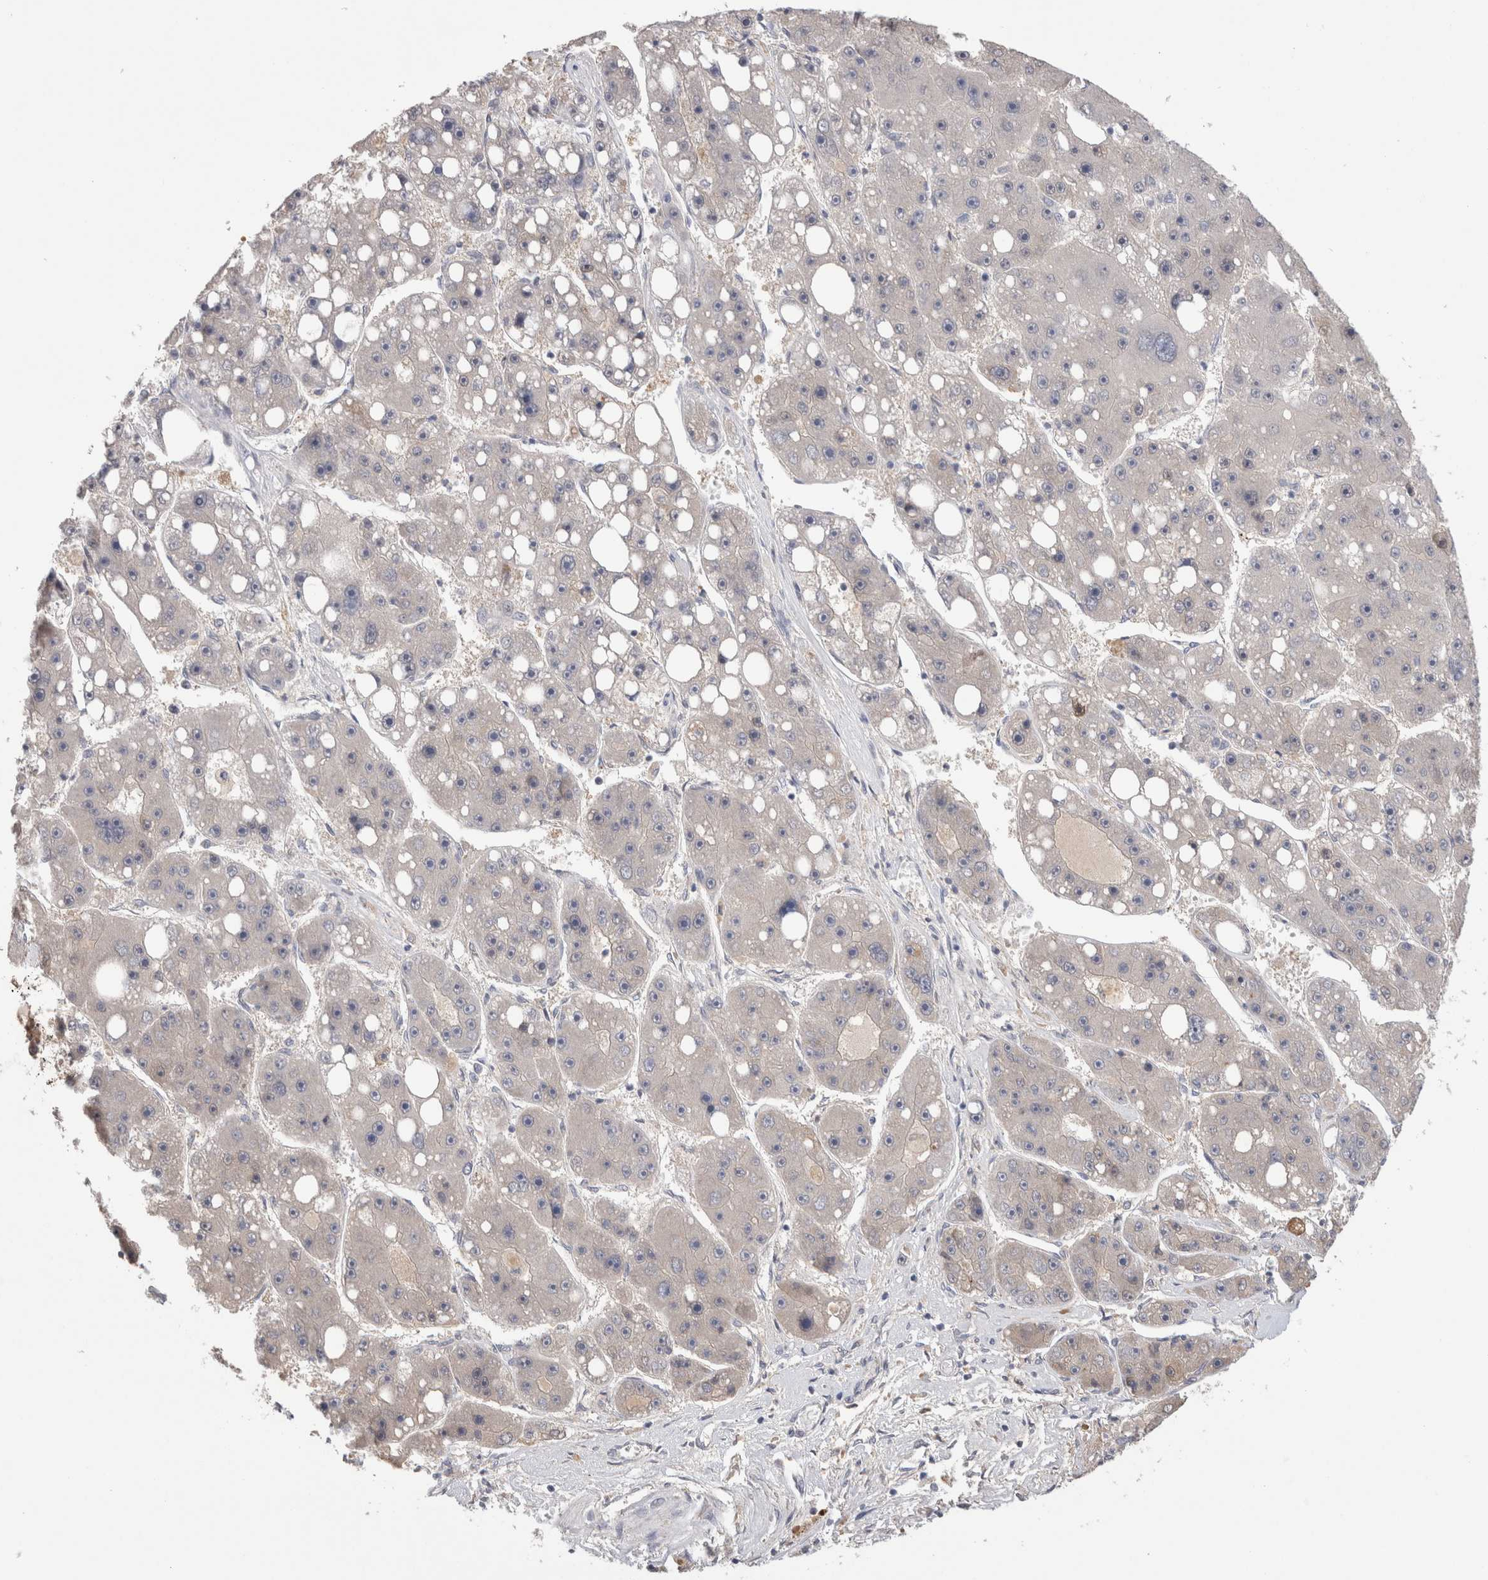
{"staining": {"intensity": "negative", "quantity": "none", "location": "none"}, "tissue": "liver cancer", "cell_type": "Tumor cells", "image_type": "cancer", "snomed": [{"axis": "morphology", "description": "Carcinoma, Hepatocellular, NOS"}, {"axis": "topography", "description": "Liver"}], "caption": "The histopathology image exhibits no staining of tumor cells in hepatocellular carcinoma (liver).", "gene": "PPP3CC", "patient": {"sex": "female", "age": 61}}